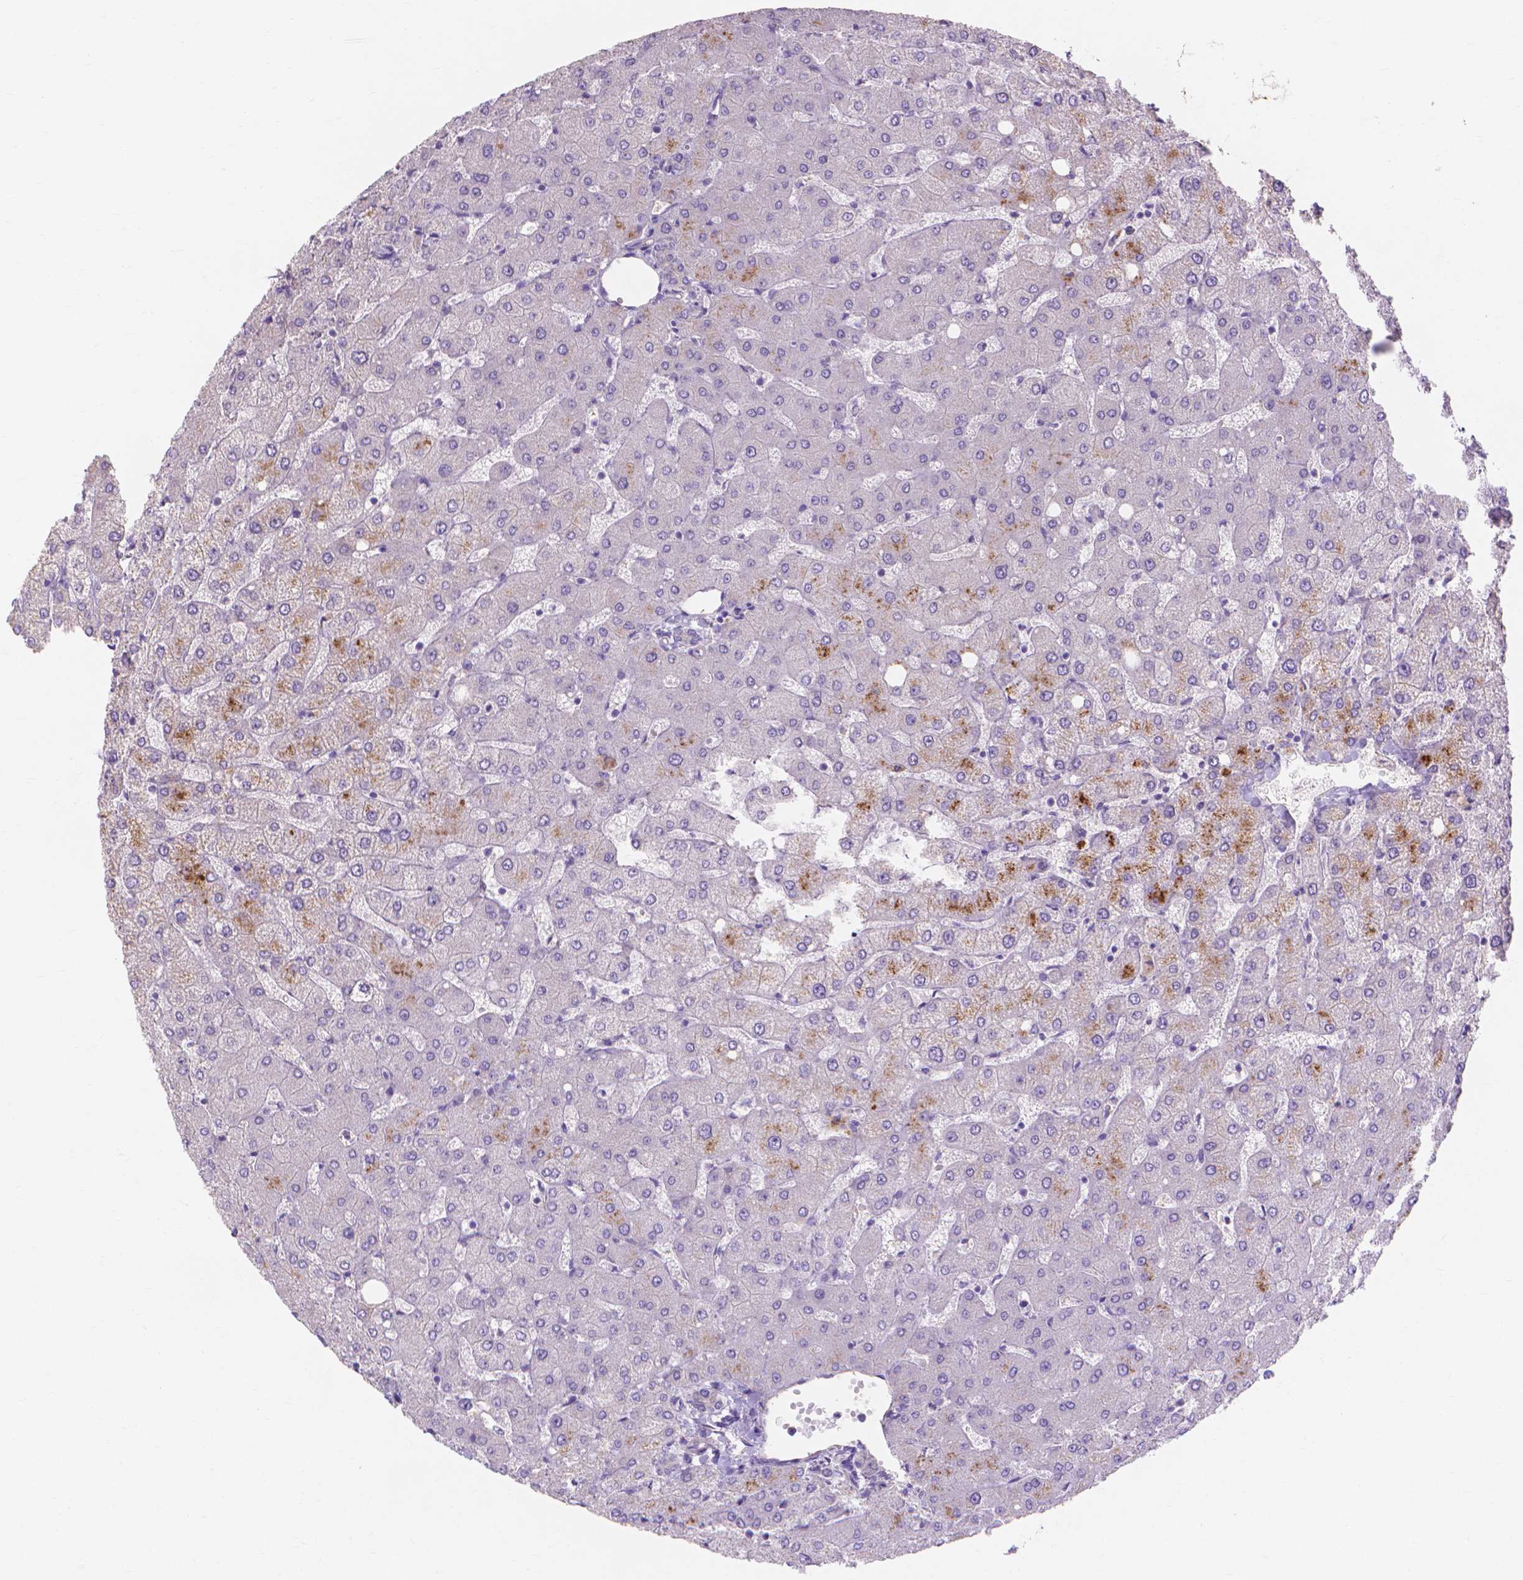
{"staining": {"intensity": "negative", "quantity": "none", "location": "none"}, "tissue": "liver", "cell_type": "Cholangiocytes", "image_type": "normal", "snomed": [{"axis": "morphology", "description": "Normal tissue, NOS"}, {"axis": "topography", "description": "Liver"}], "caption": "High power microscopy histopathology image of an IHC image of unremarkable liver, revealing no significant staining in cholangiocytes.", "gene": "MBLAC1", "patient": {"sex": "female", "age": 54}}